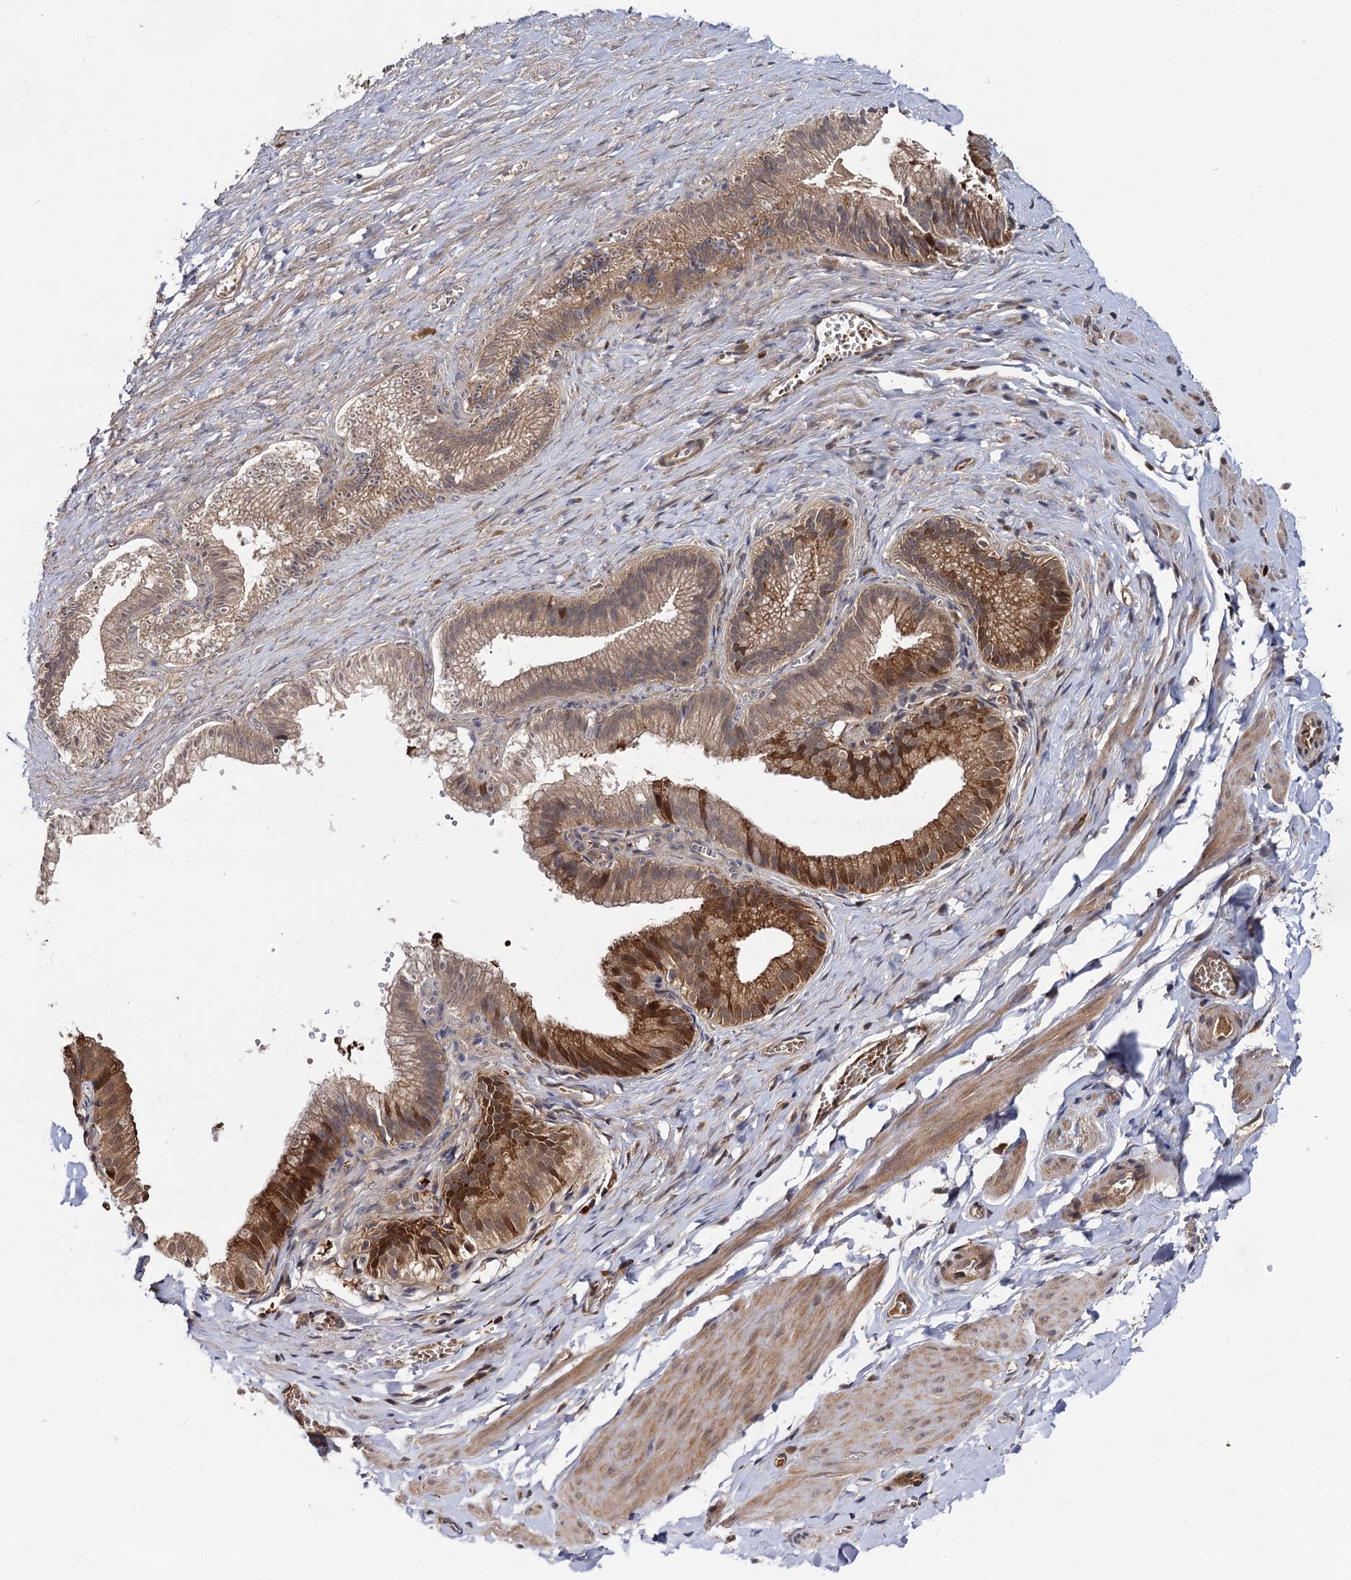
{"staining": {"intensity": "moderate", "quantity": "<25%", "location": "cytoplasmic/membranous,nuclear"}, "tissue": "adipose tissue", "cell_type": "Adipocytes", "image_type": "normal", "snomed": [{"axis": "morphology", "description": "Normal tissue, NOS"}, {"axis": "topography", "description": "Gallbladder"}, {"axis": "topography", "description": "Peripheral nerve tissue"}], "caption": "This image demonstrates benign adipose tissue stained with IHC to label a protein in brown. The cytoplasmic/membranous,nuclear of adipocytes show moderate positivity for the protein. Nuclei are counter-stained blue.", "gene": "SELENOP", "patient": {"sex": "male", "age": 38}}